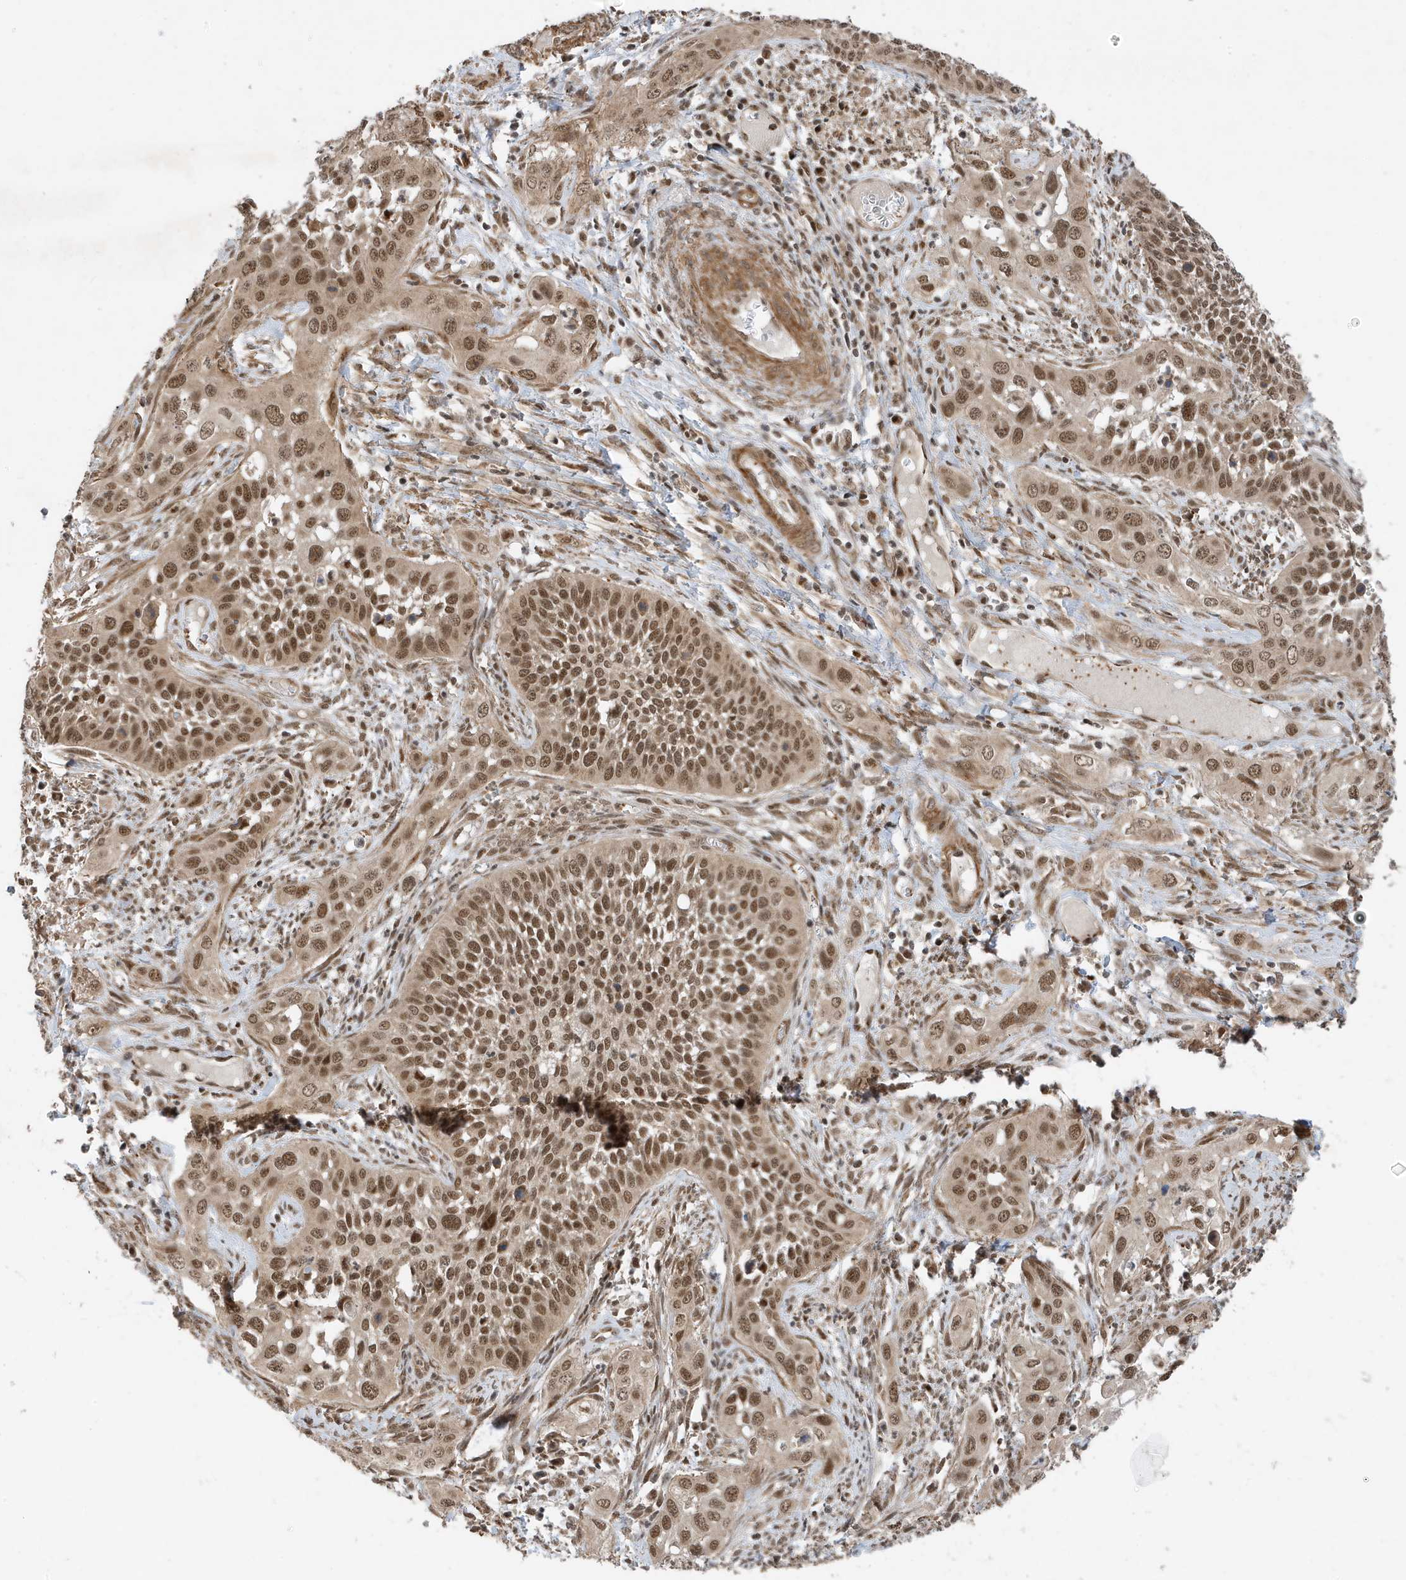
{"staining": {"intensity": "moderate", "quantity": ">75%", "location": "nuclear"}, "tissue": "cervical cancer", "cell_type": "Tumor cells", "image_type": "cancer", "snomed": [{"axis": "morphology", "description": "Squamous cell carcinoma, NOS"}, {"axis": "topography", "description": "Cervix"}], "caption": "Immunohistochemical staining of human cervical cancer (squamous cell carcinoma) demonstrates medium levels of moderate nuclear positivity in approximately >75% of tumor cells.", "gene": "MAST3", "patient": {"sex": "female", "age": 34}}